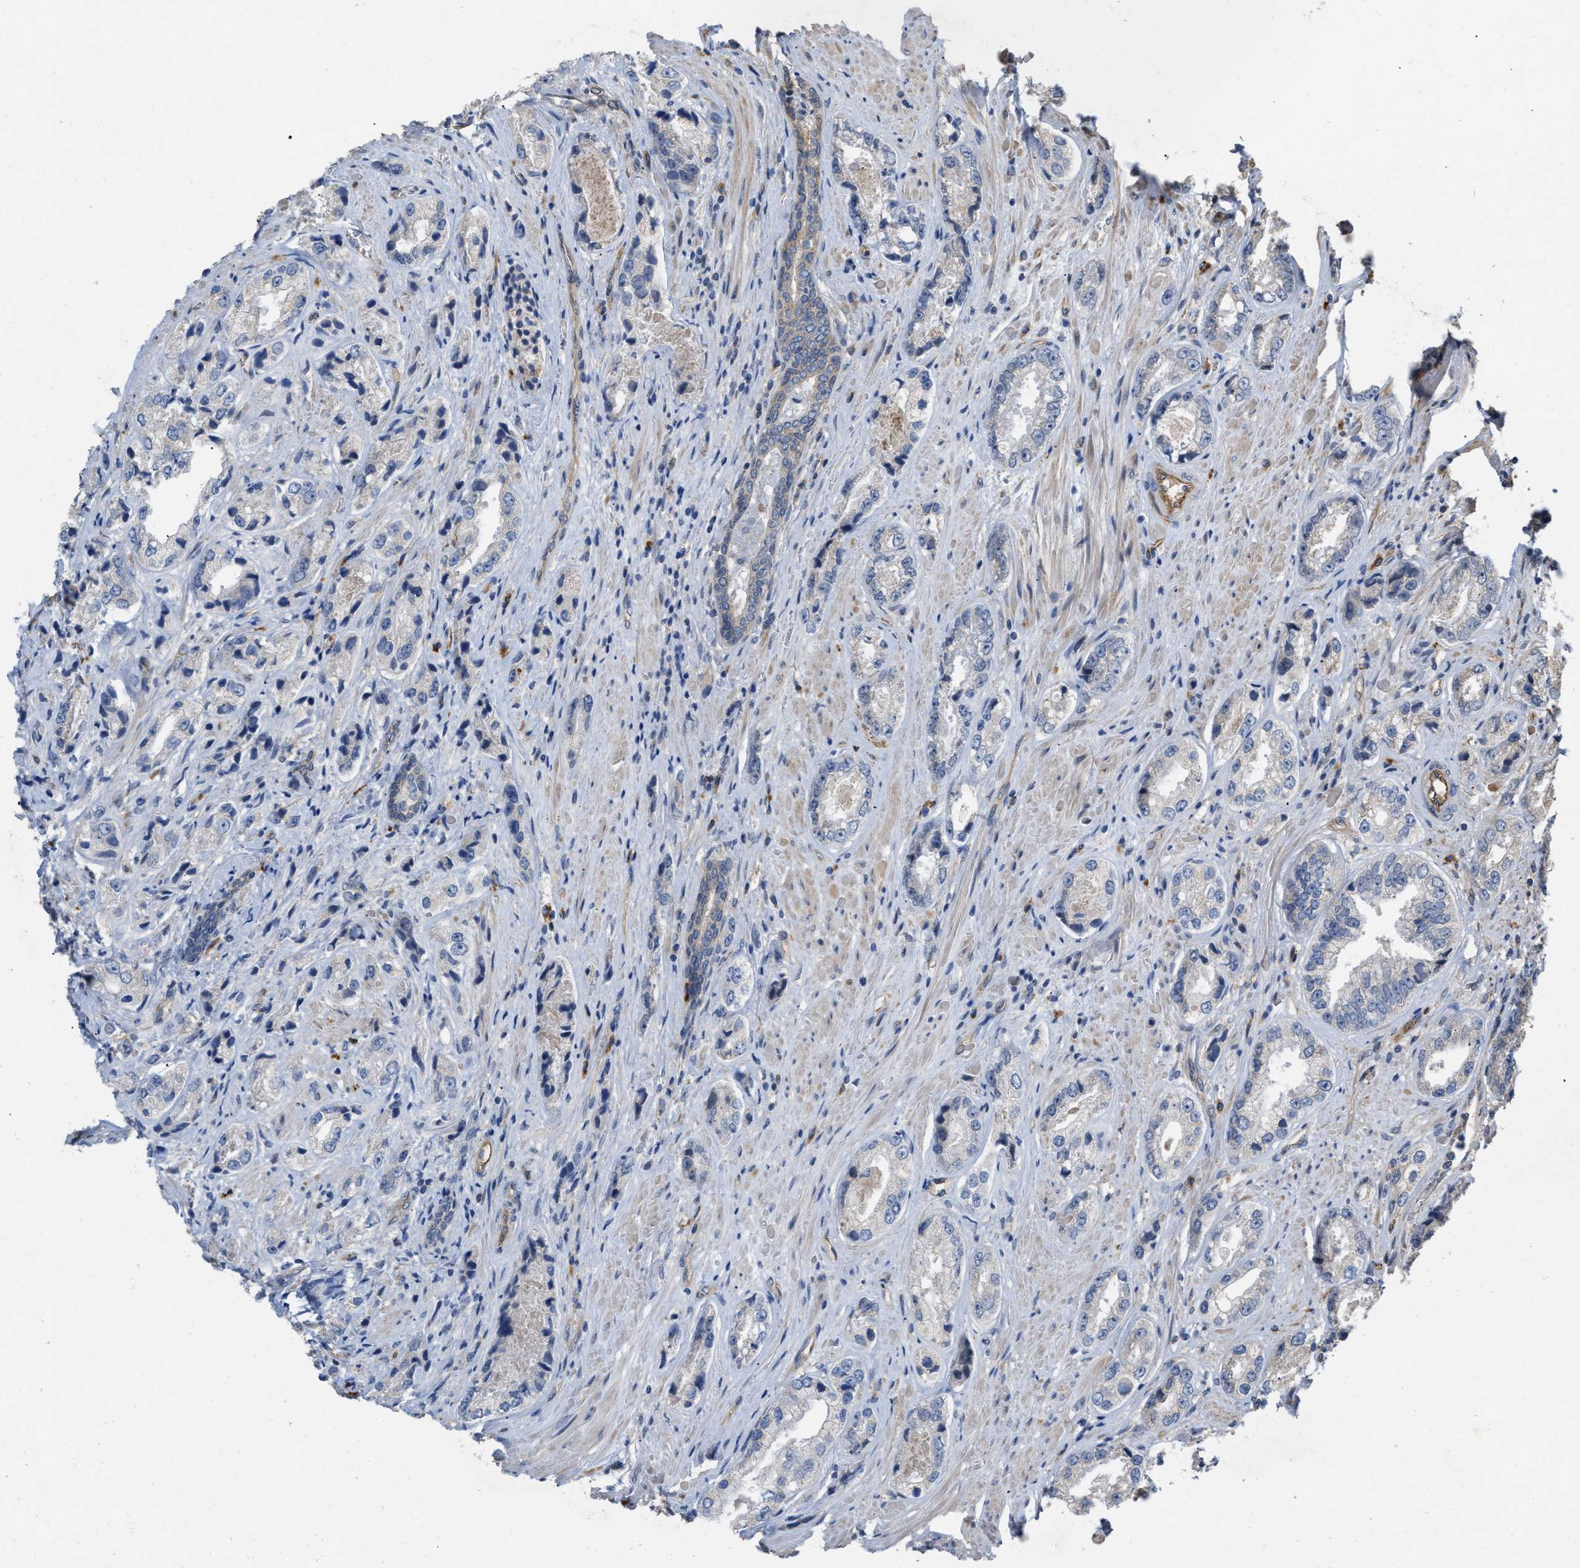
{"staining": {"intensity": "negative", "quantity": "none", "location": "none"}, "tissue": "prostate cancer", "cell_type": "Tumor cells", "image_type": "cancer", "snomed": [{"axis": "morphology", "description": "Adenocarcinoma, High grade"}, {"axis": "topography", "description": "Prostate"}], "caption": "A photomicrograph of prostate cancer (high-grade adenocarcinoma) stained for a protein demonstrates no brown staining in tumor cells. The staining is performed using DAB brown chromogen with nuclei counter-stained in using hematoxylin.", "gene": "SLC4A11", "patient": {"sex": "male", "age": 61}}